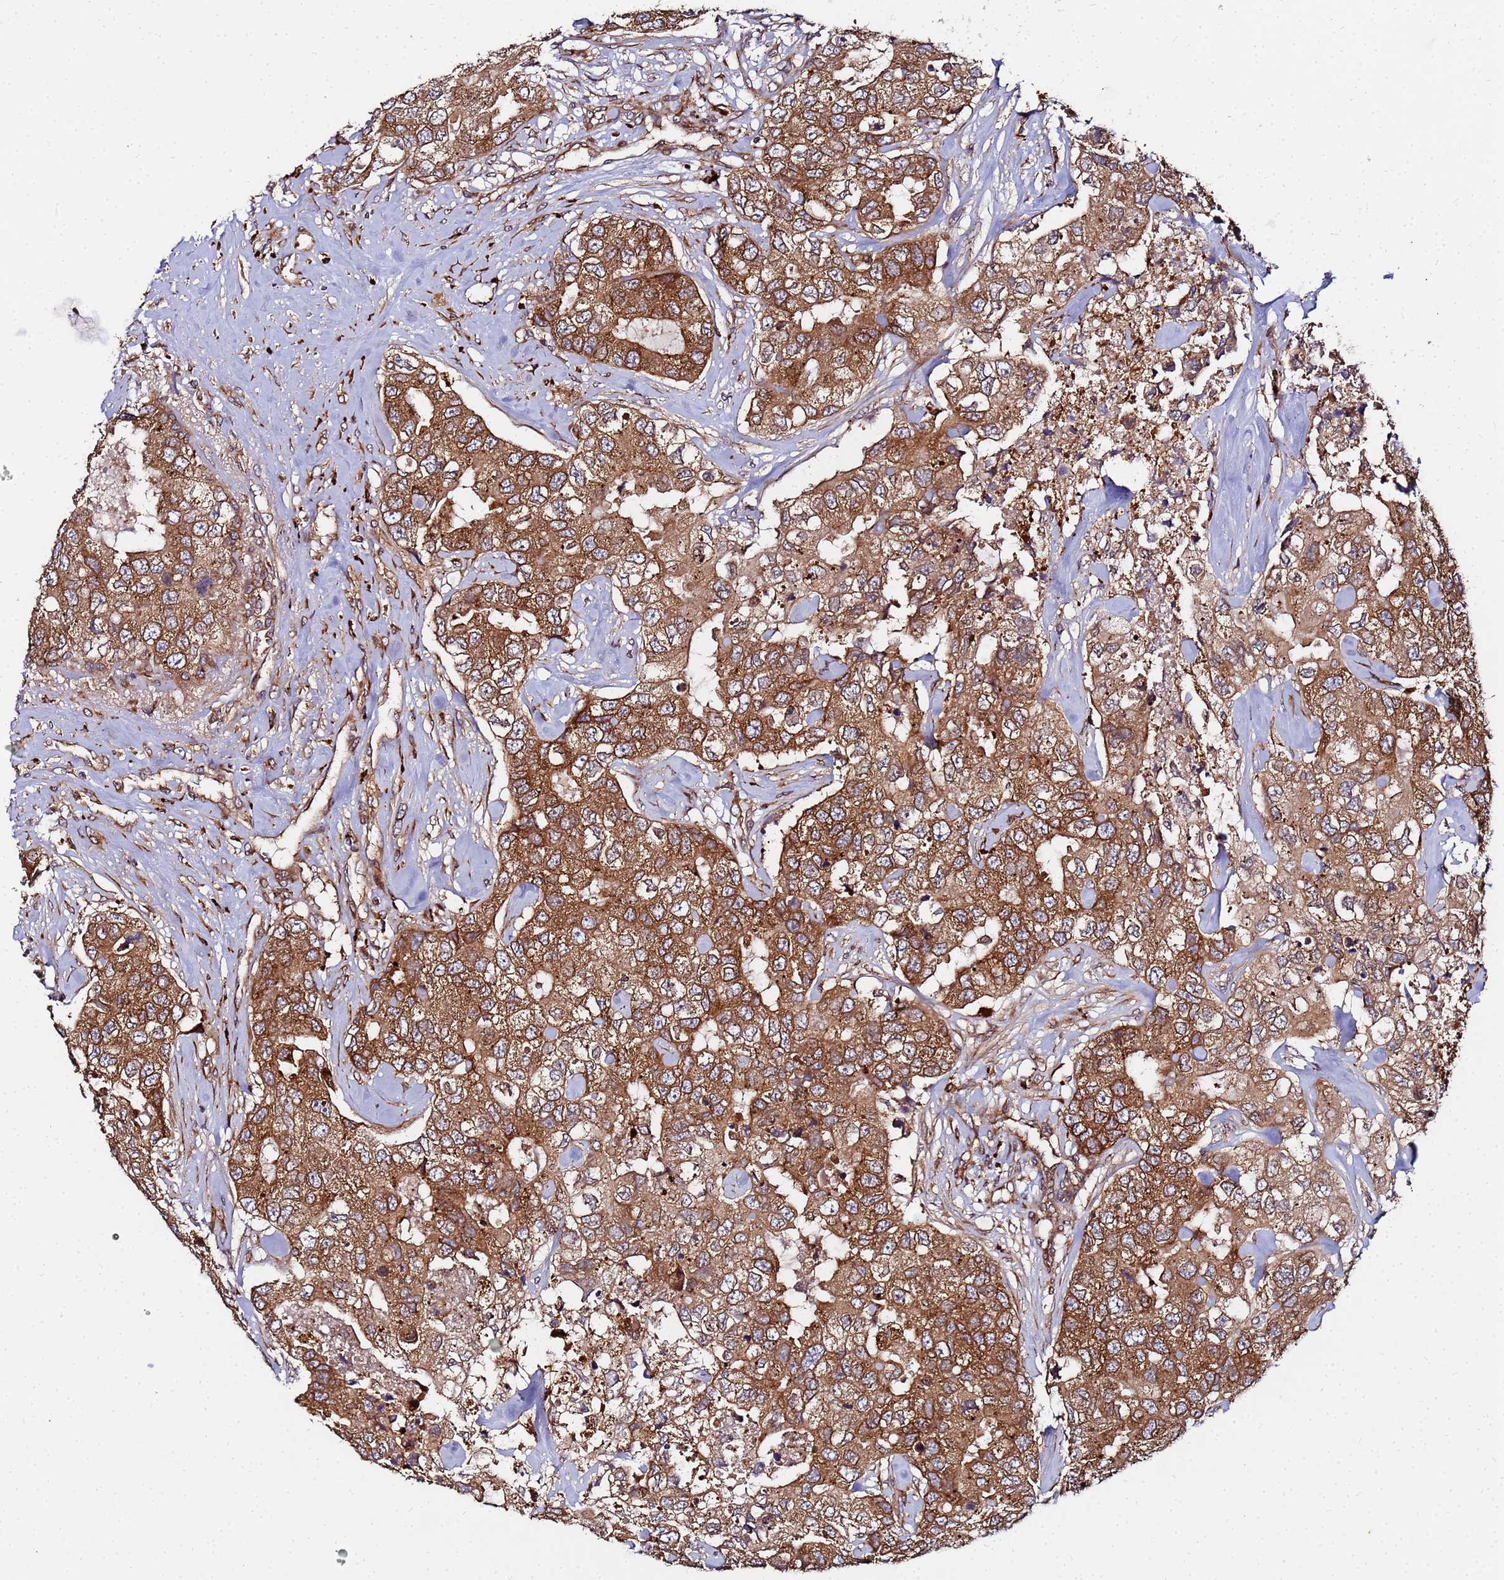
{"staining": {"intensity": "strong", "quantity": ">75%", "location": "cytoplasmic/membranous"}, "tissue": "breast cancer", "cell_type": "Tumor cells", "image_type": "cancer", "snomed": [{"axis": "morphology", "description": "Duct carcinoma"}, {"axis": "topography", "description": "Breast"}], "caption": "Immunohistochemistry histopathology image of neoplastic tissue: human breast cancer stained using IHC displays high levels of strong protein expression localized specifically in the cytoplasmic/membranous of tumor cells, appearing as a cytoplasmic/membranous brown color.", "gene": "UNC93B1", "patient": {"sex": "female", "age": 62}}